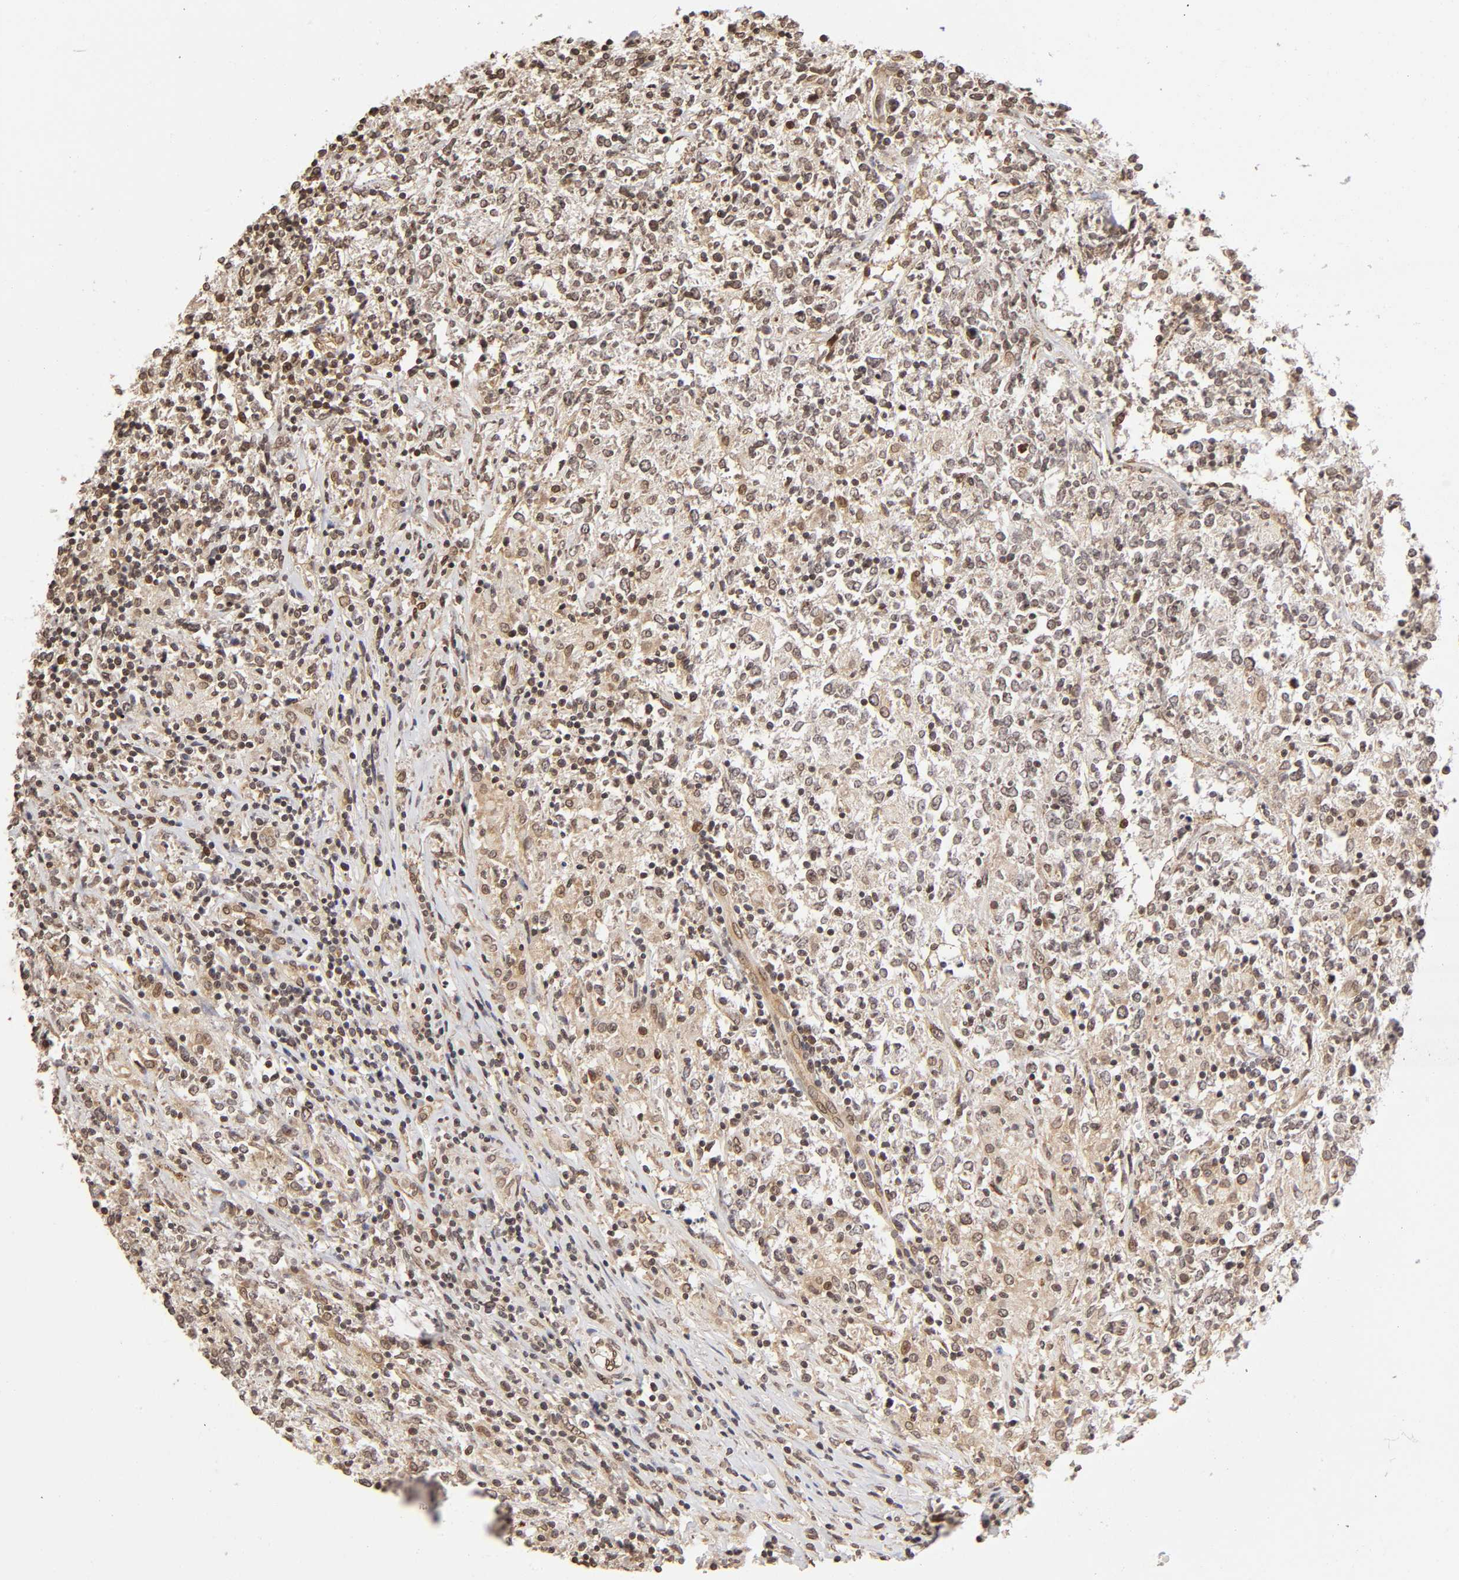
{"staining": {"intensity": "weak", "quantity": ">75%", "location": "cytoplasmic/membranous,nuclear"}, "tissue": "lymphoma", "cell_type": "Tumor cells", "image_type": "cancer", "snomed": [{"axis": "morphology", "description": "Malignant lymphoma, non-Hodgkin's type, High grade"}, {"axis": "topography", "description": "Lymph node"}], "caption": "Malignant lymphoma, non-Hodgkin's type (high-grade) stained with a protein marker reveals weak staining in tumor cells.", "gene": "MLLT6", "patient": {"sex": "female", "age": 84}}